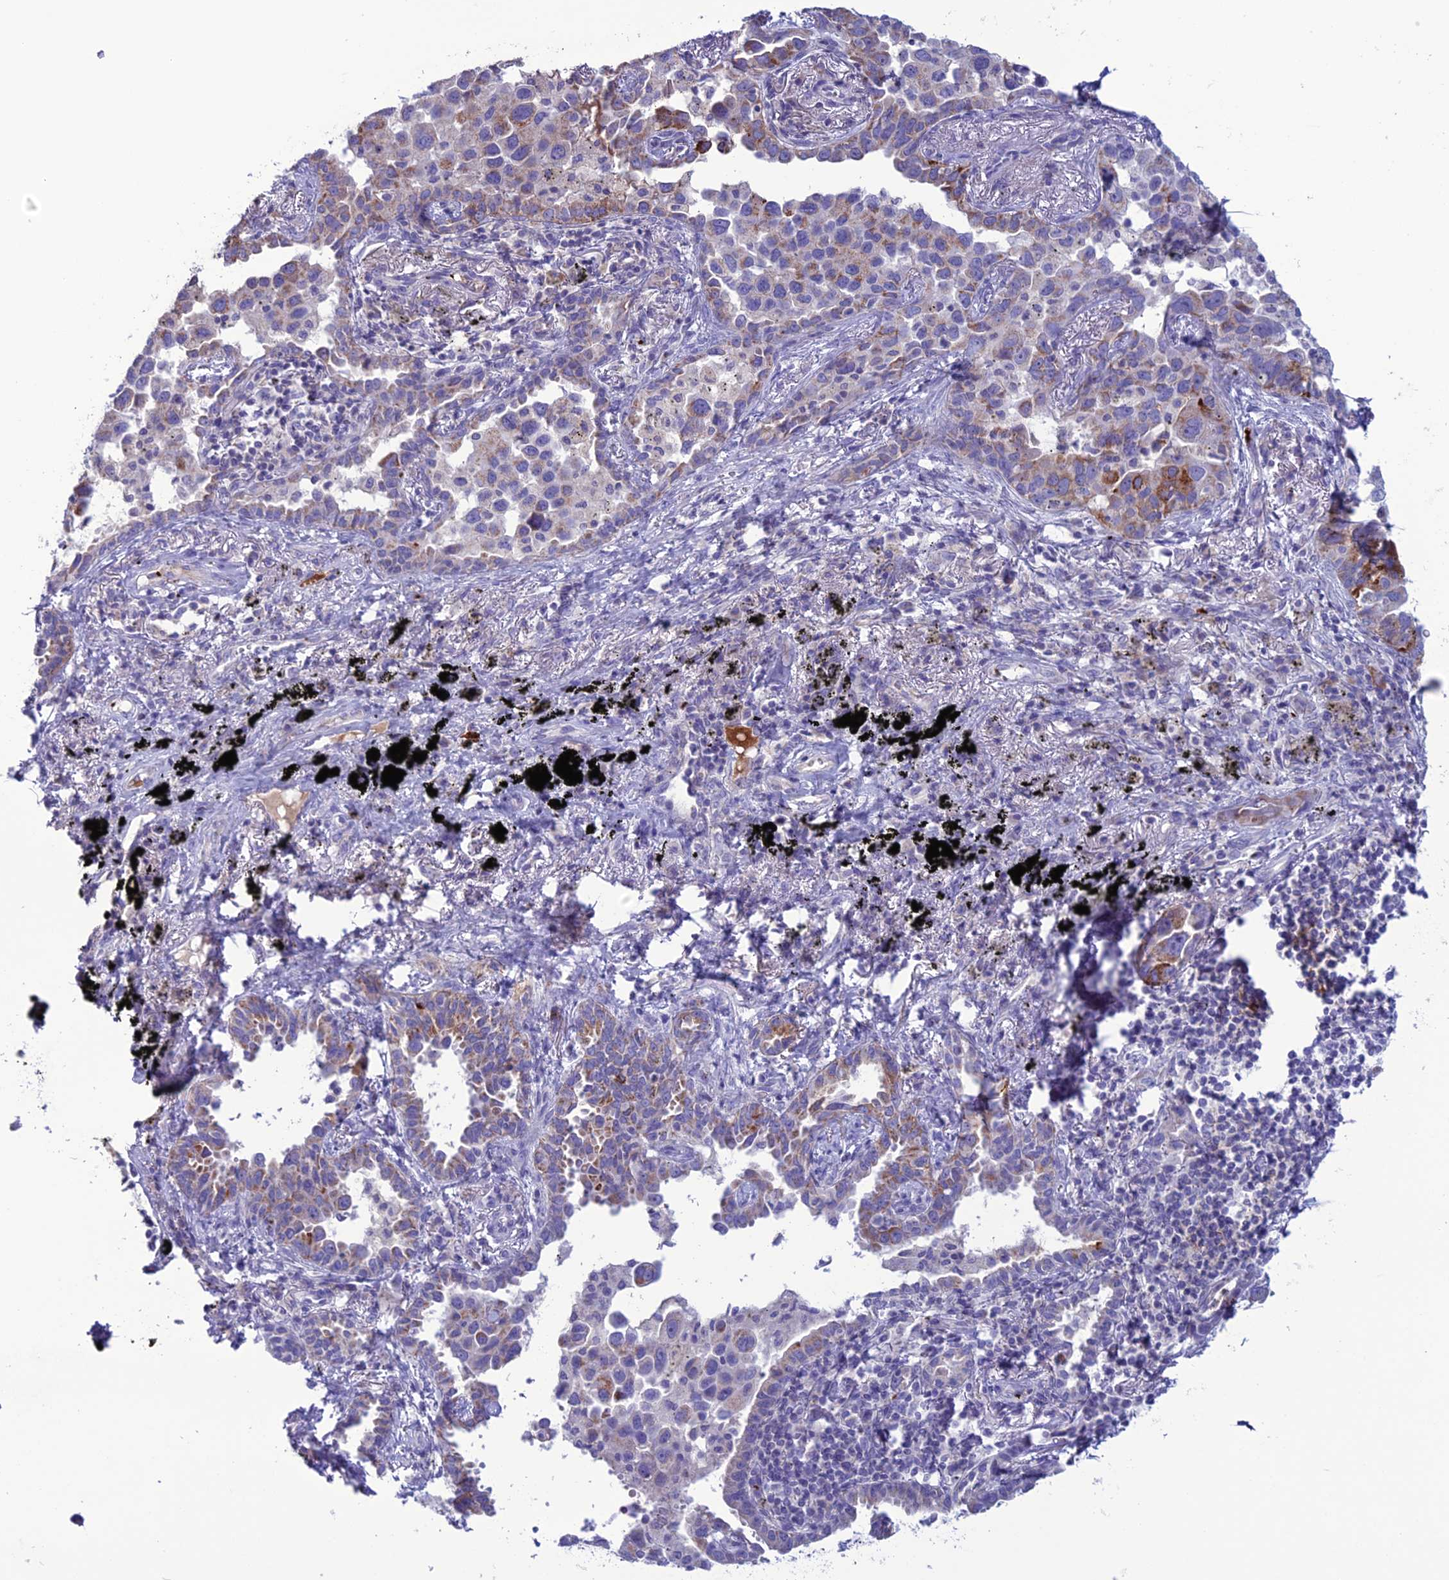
{"staining": {"intensity": "moderate", "quantity": "25%-75%", "location": "cytoplasmic/membranous"}, "tissue": "lung cancer", "cell_type": "Tumor cells", "image_type": "cancer", "snomed": [{"axis": "morphology", "description": "Adenocarcinoma, NOS"}, {"axis": "topography", "description": "Lung"}], "caption": "The immunohistochemical stain shows moderate cytoplasmic/membranous positivity in tumor cells of adenocarcinoma (lung) tissue. (DAB IHC, brown staining for protein, blue staining for nuclei).", "gene": "C21orf140", "patient": {"sex": "male", "age": 67}}